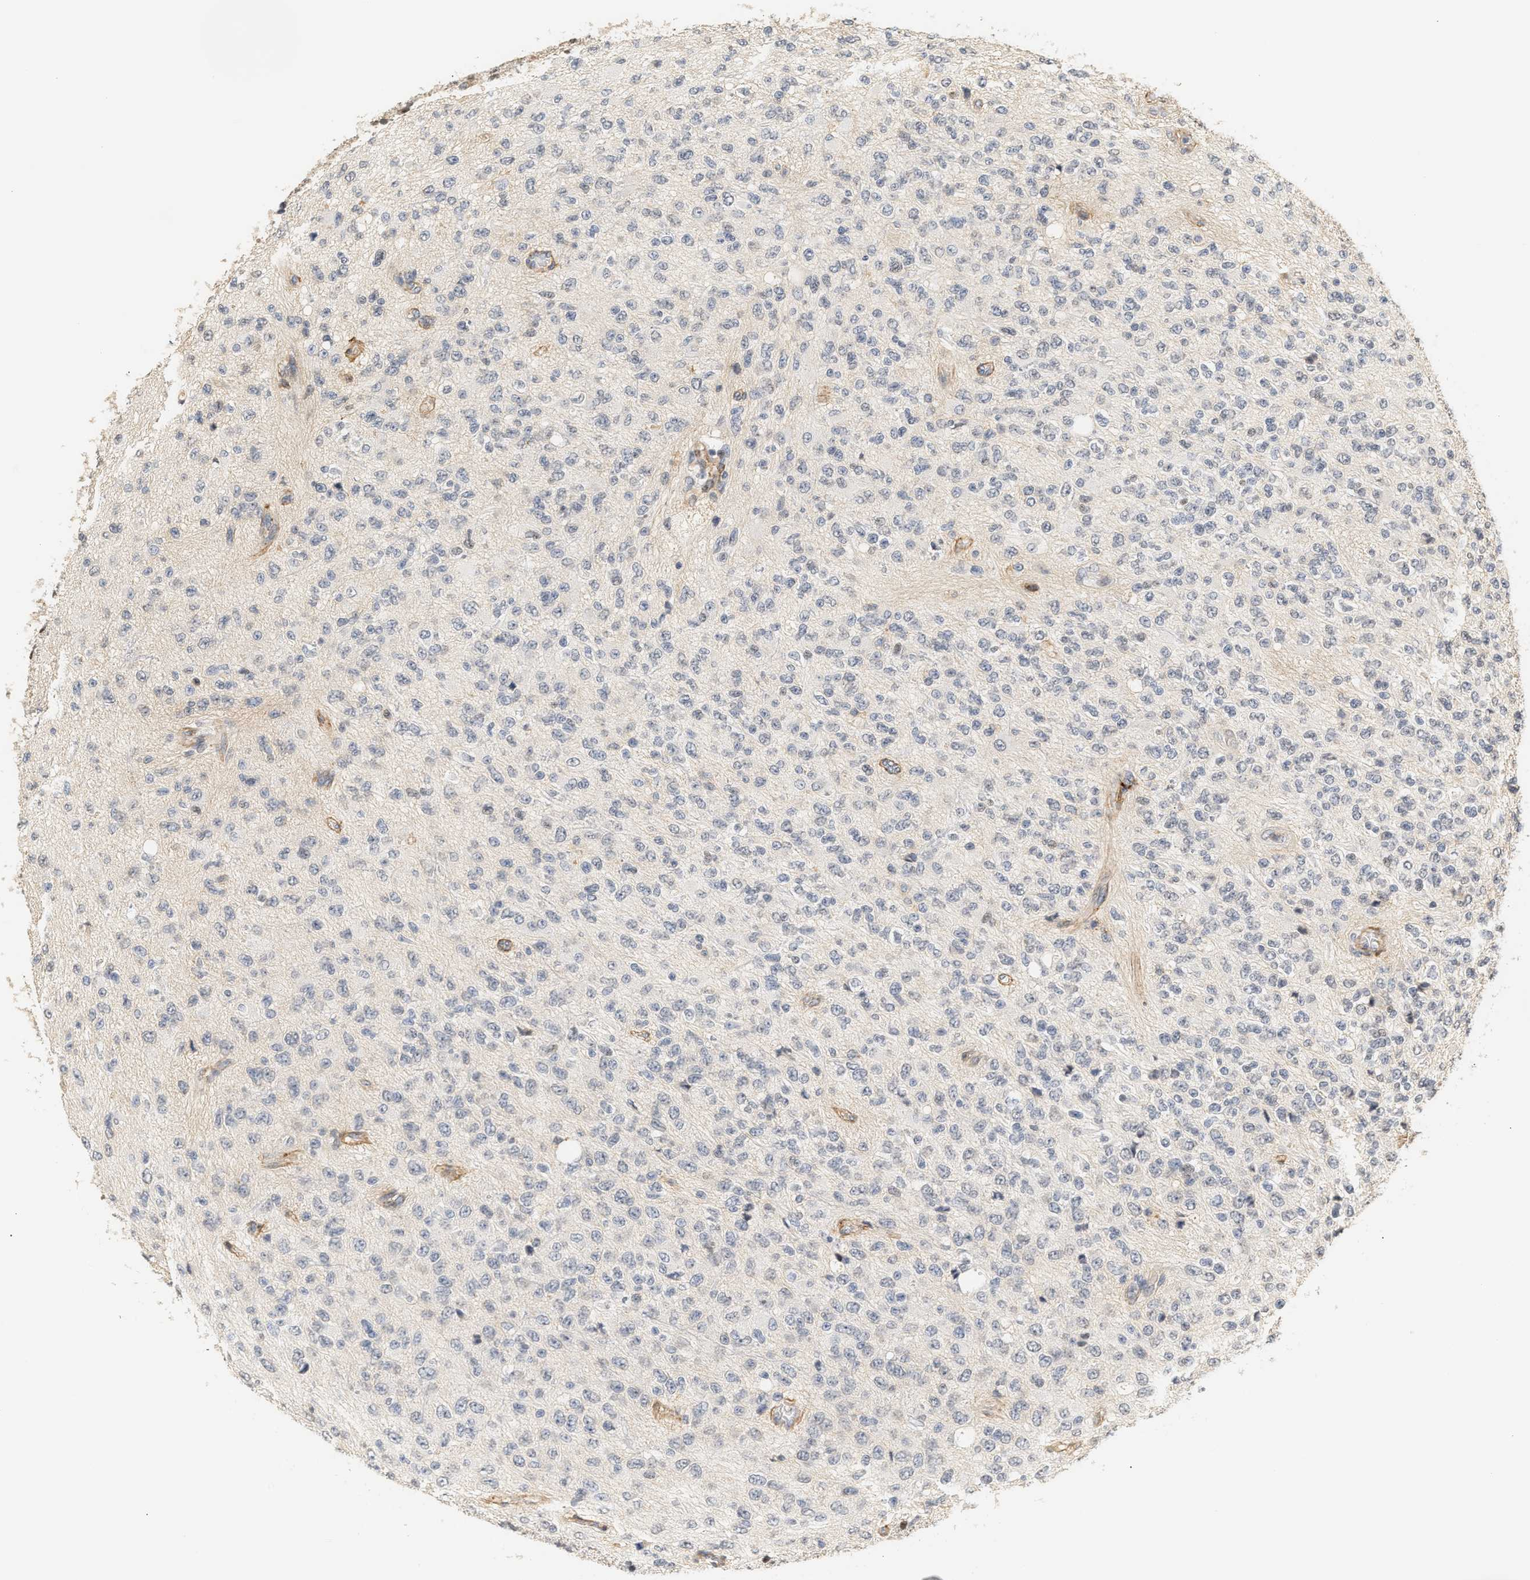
{"staining": {"intensity": "negative", "quantity": "none", "location": "none"}, "tissue": "glioma", "cell_type": "Tumor cells", "image_type": "cancer", "snomed": [{"axis": "morphology", "description": "Glioma, malignant, High grade"}, {"axis": "topography", "description": "pancreas cauda"}], "caption": "Tumor cells show no significant protein expression in malignant high-grade glioma.", "gene": "PLXND1", "patient": {"sex": "male", "age": 60}}